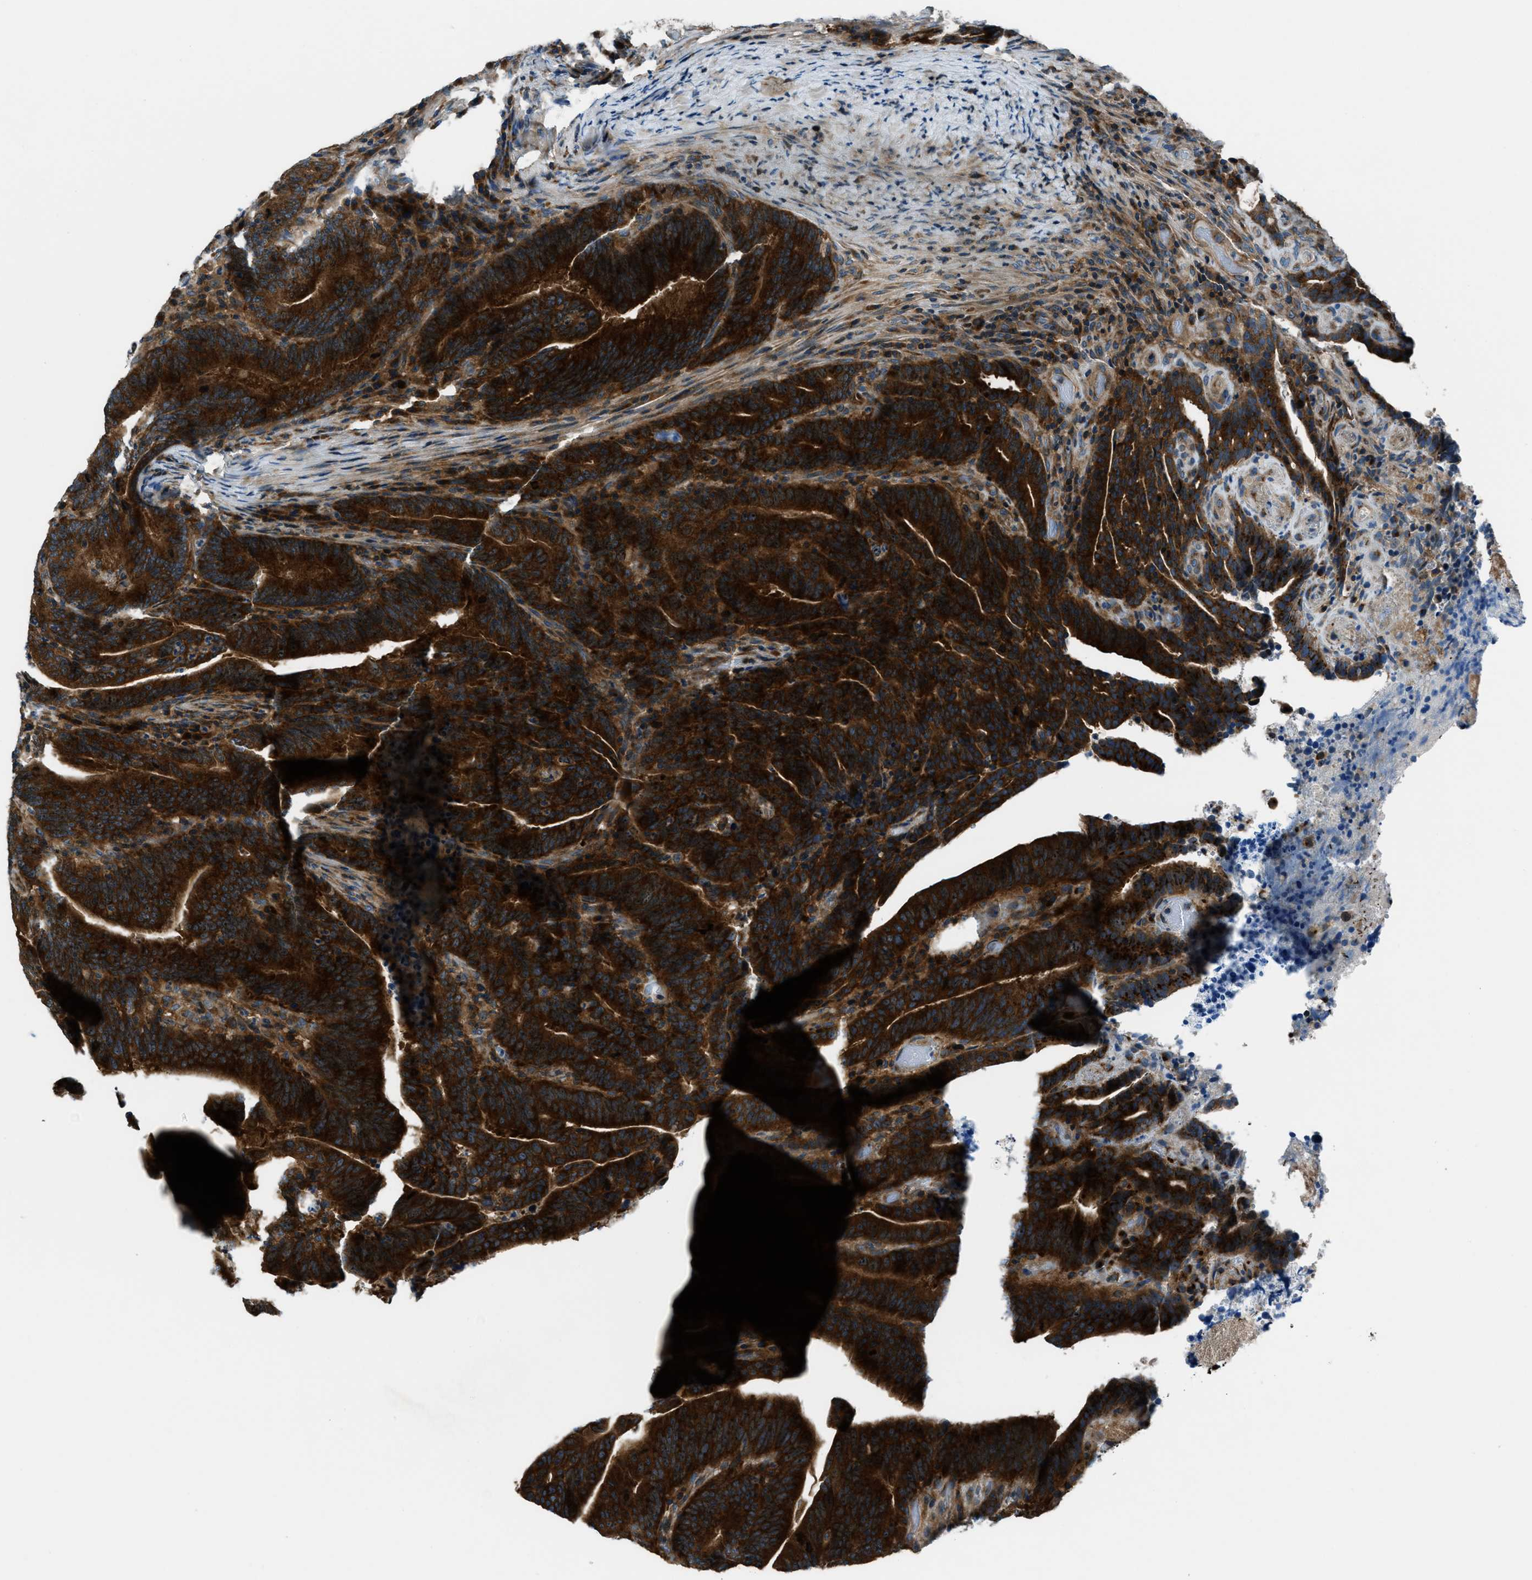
{"staining": {"intensity": "strong", "quantity": ">75%", "location": "cytoplasmic/membranous"}, "tissue": "colorectal cancer", "cell_type": "Tumor cells", "image_type": "cancer", "snomed": [{"axis": "morphology", "description": "Adenocarcinoma, NOS"}, {"axis": "topography", "description": "Colon"}], "caption": "Immunohistochemistry photomicrograph of human adenocarcinoma (colorectal) stained for a protein (brown), which displays high levels of strong cytoplasmic/membranous staining in approximately >75% of tumor cells.", "gene": "ARFGAP2", "patient": {"sex": "female", "age": 66}}